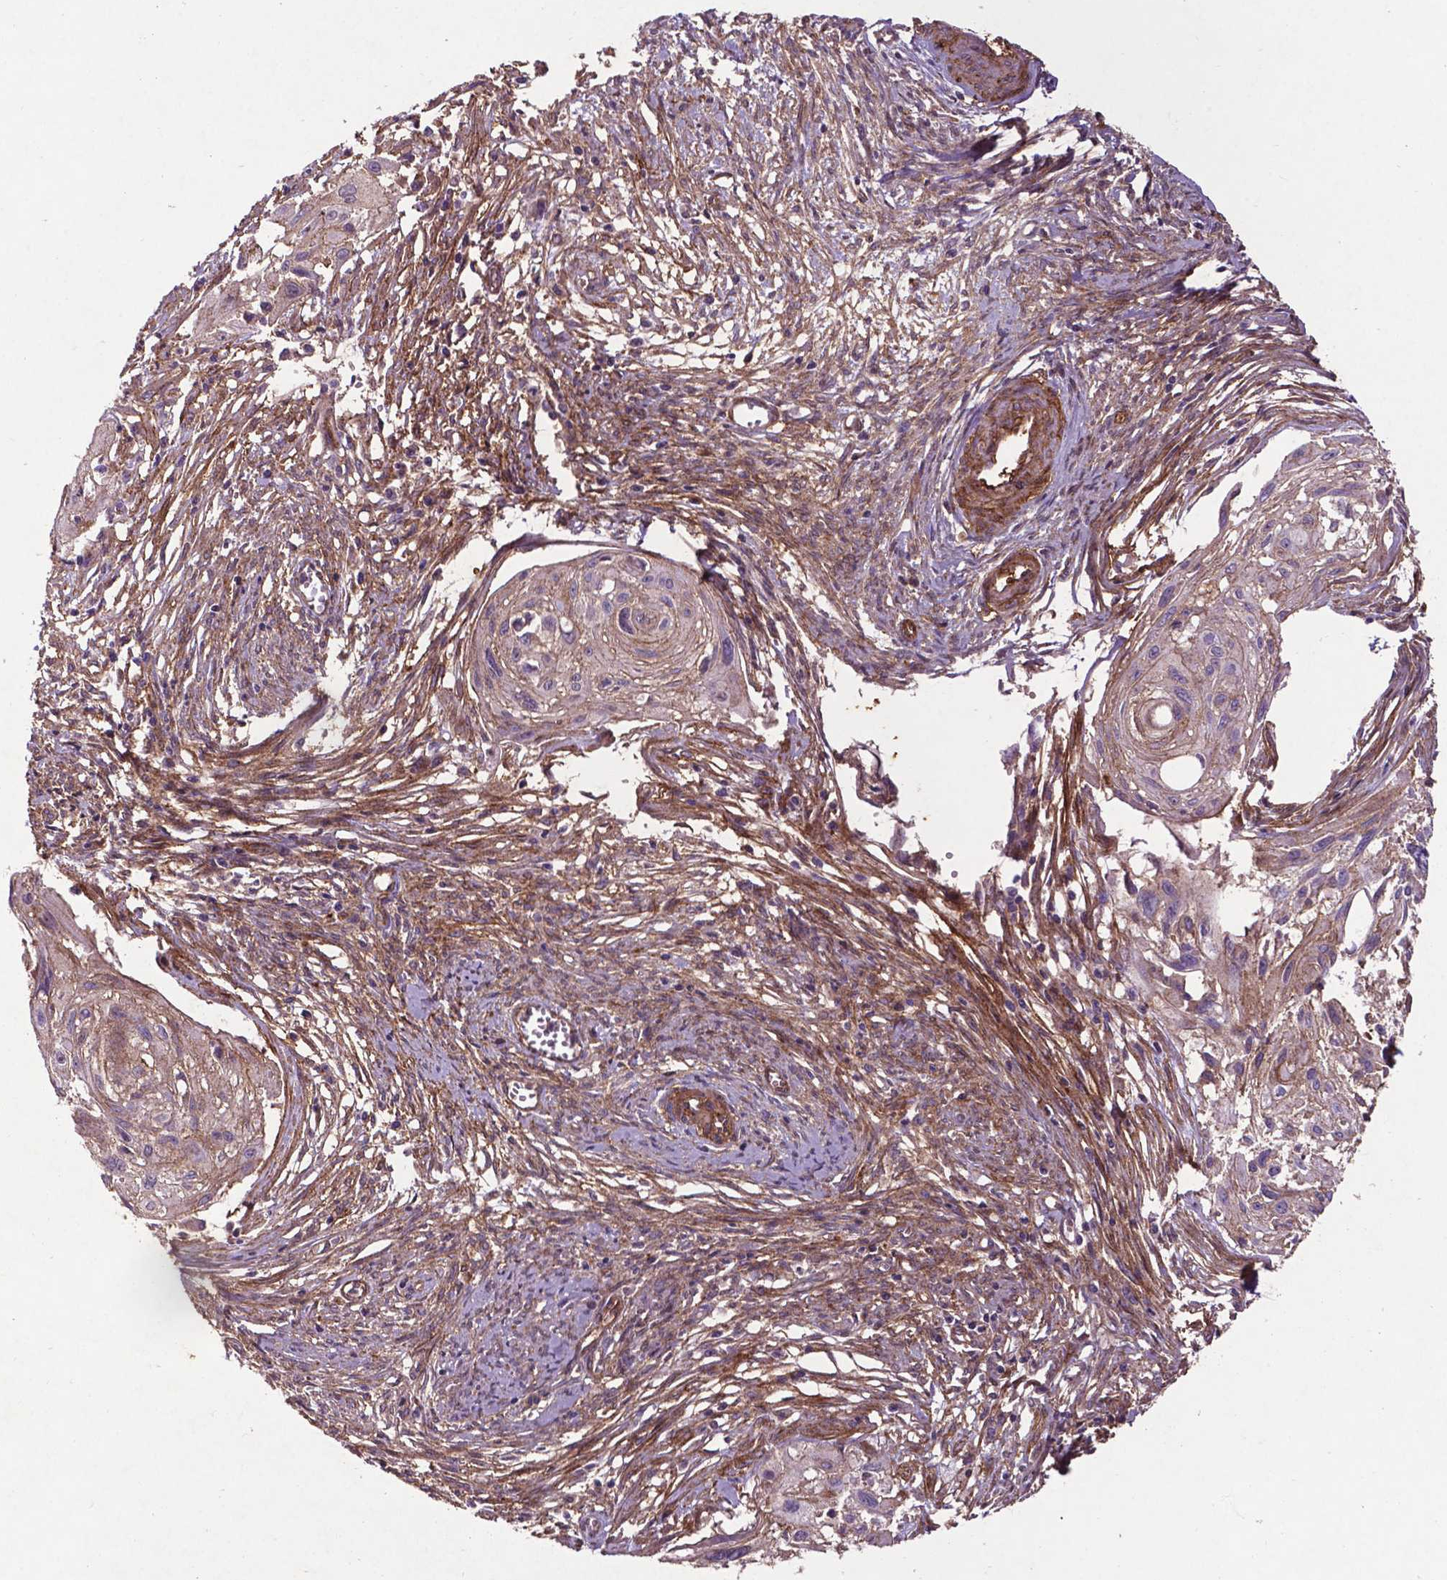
{"staining": {"intensity": "weak", "quantity": ">75%", "location": "cytoplasmic/membranous"}, "tissue": "cervical cancer", "cell_type": "Tumor cells", "image_type": "cancer", "snomed": [{"axis": "morphology", "description": "Squamous cell carcinoma, NOS"}, {"axis": "topography", "description": "Cervix"}], "caption": "The immunohistochemical stain labels weak cytoplasmic/membranous staining in tumor cells of squamous cell carcinoma (cervical) tissue.", "gene": "RRAS", "patient": {"sex": "female", "age": 49}}